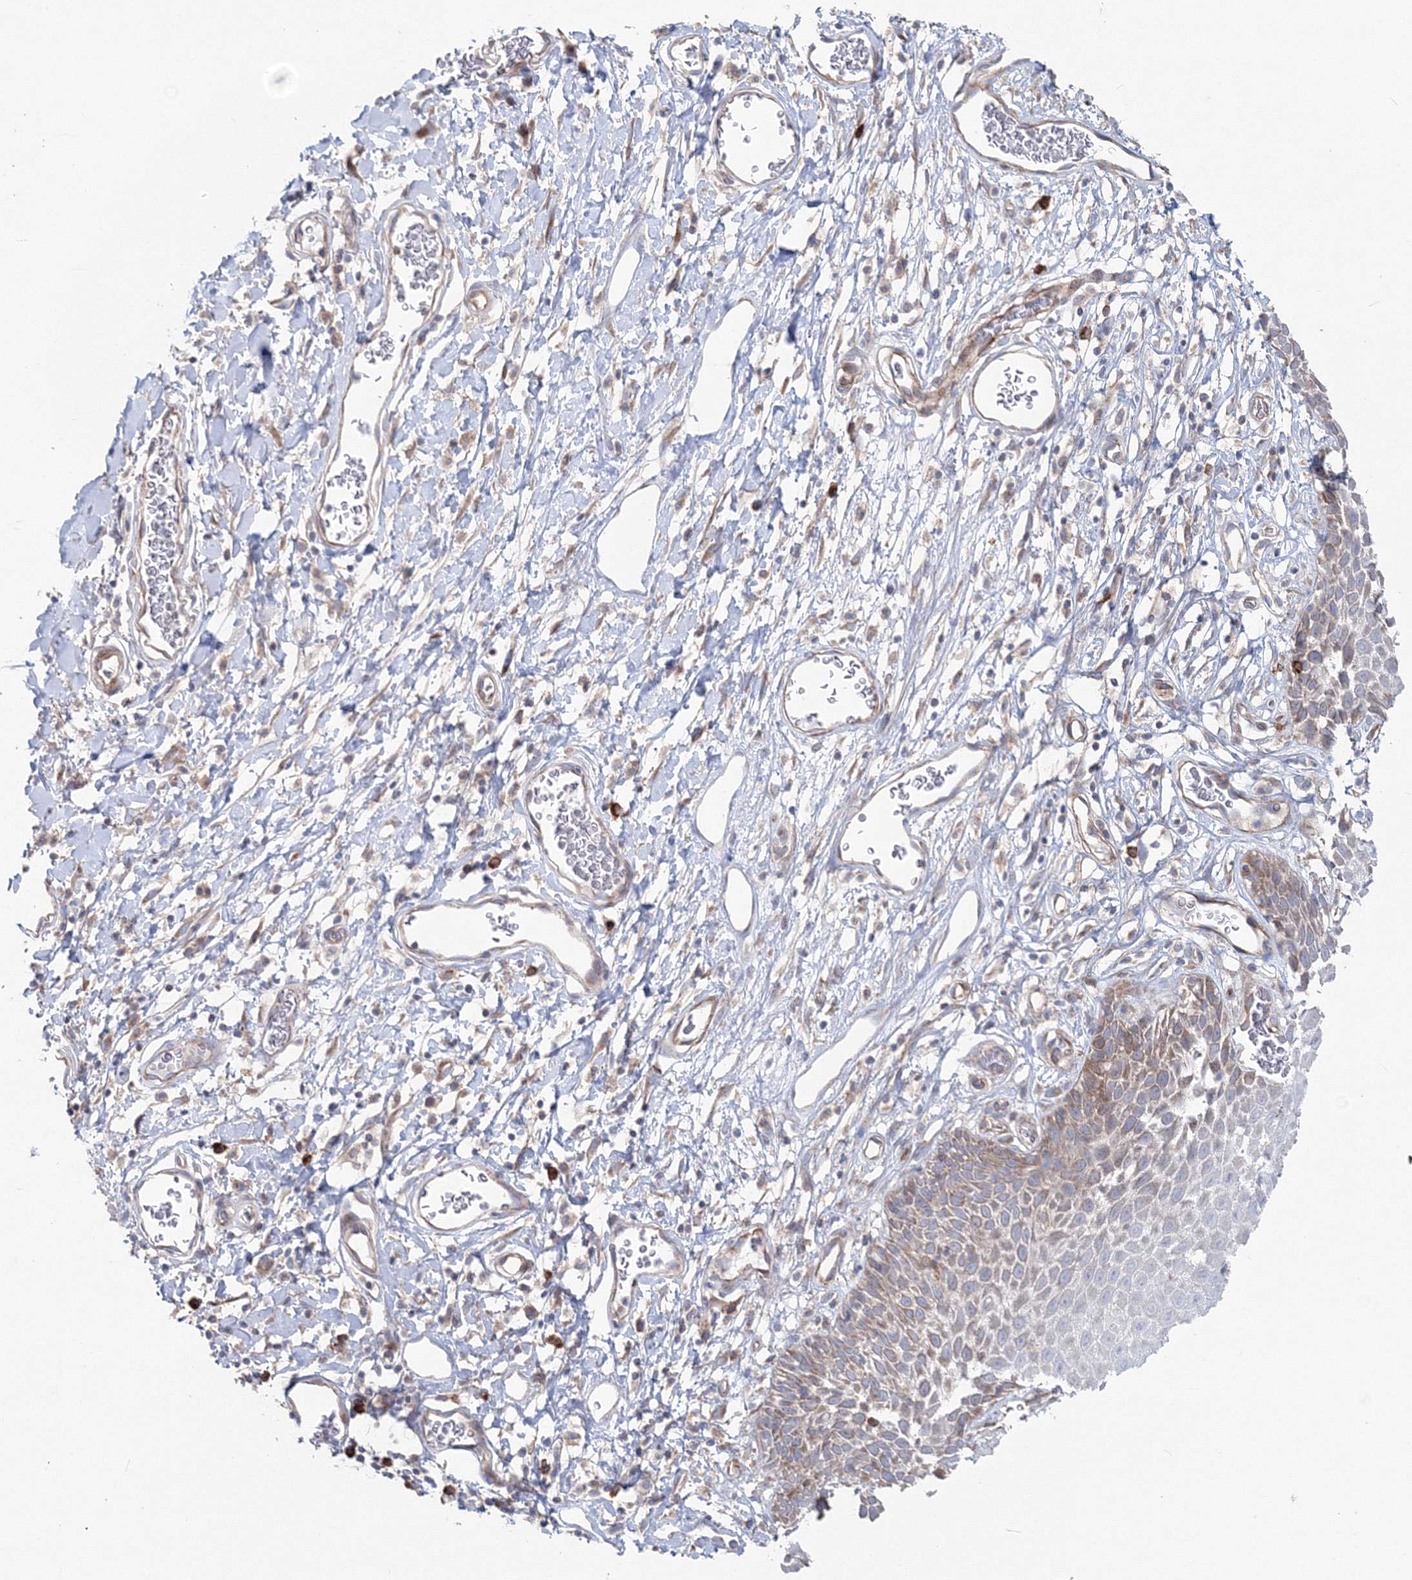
{"staining": {"intensity": "moderate", "quantity": "25%-75%", "location": "cytoplasmic/membranous"}, "tissue": "skin", "cell_type": "Epidermal cells", "image_type": "normal", "snomed": [{"axis": "morphology", "description": "Normal tissue, NOS"}, {"axis": "topography", "description": "Vulva"}], "caption": "Immunohistochemistry (IHC) staining of normal skin, which shows medium levels of moderate cytoplasmic/membranous staining in about 25%-75% of epidermal cells indicating moderate cytoplasmic/membranous protein staining. The staining was performed using DAB (3,3'-diaminobenzidine) (brown) for protein detection and nuclei were counterstained in hematoxylin (blue).", "gene": "GGA2", "patient": {"sex": "female", "age": 68}}